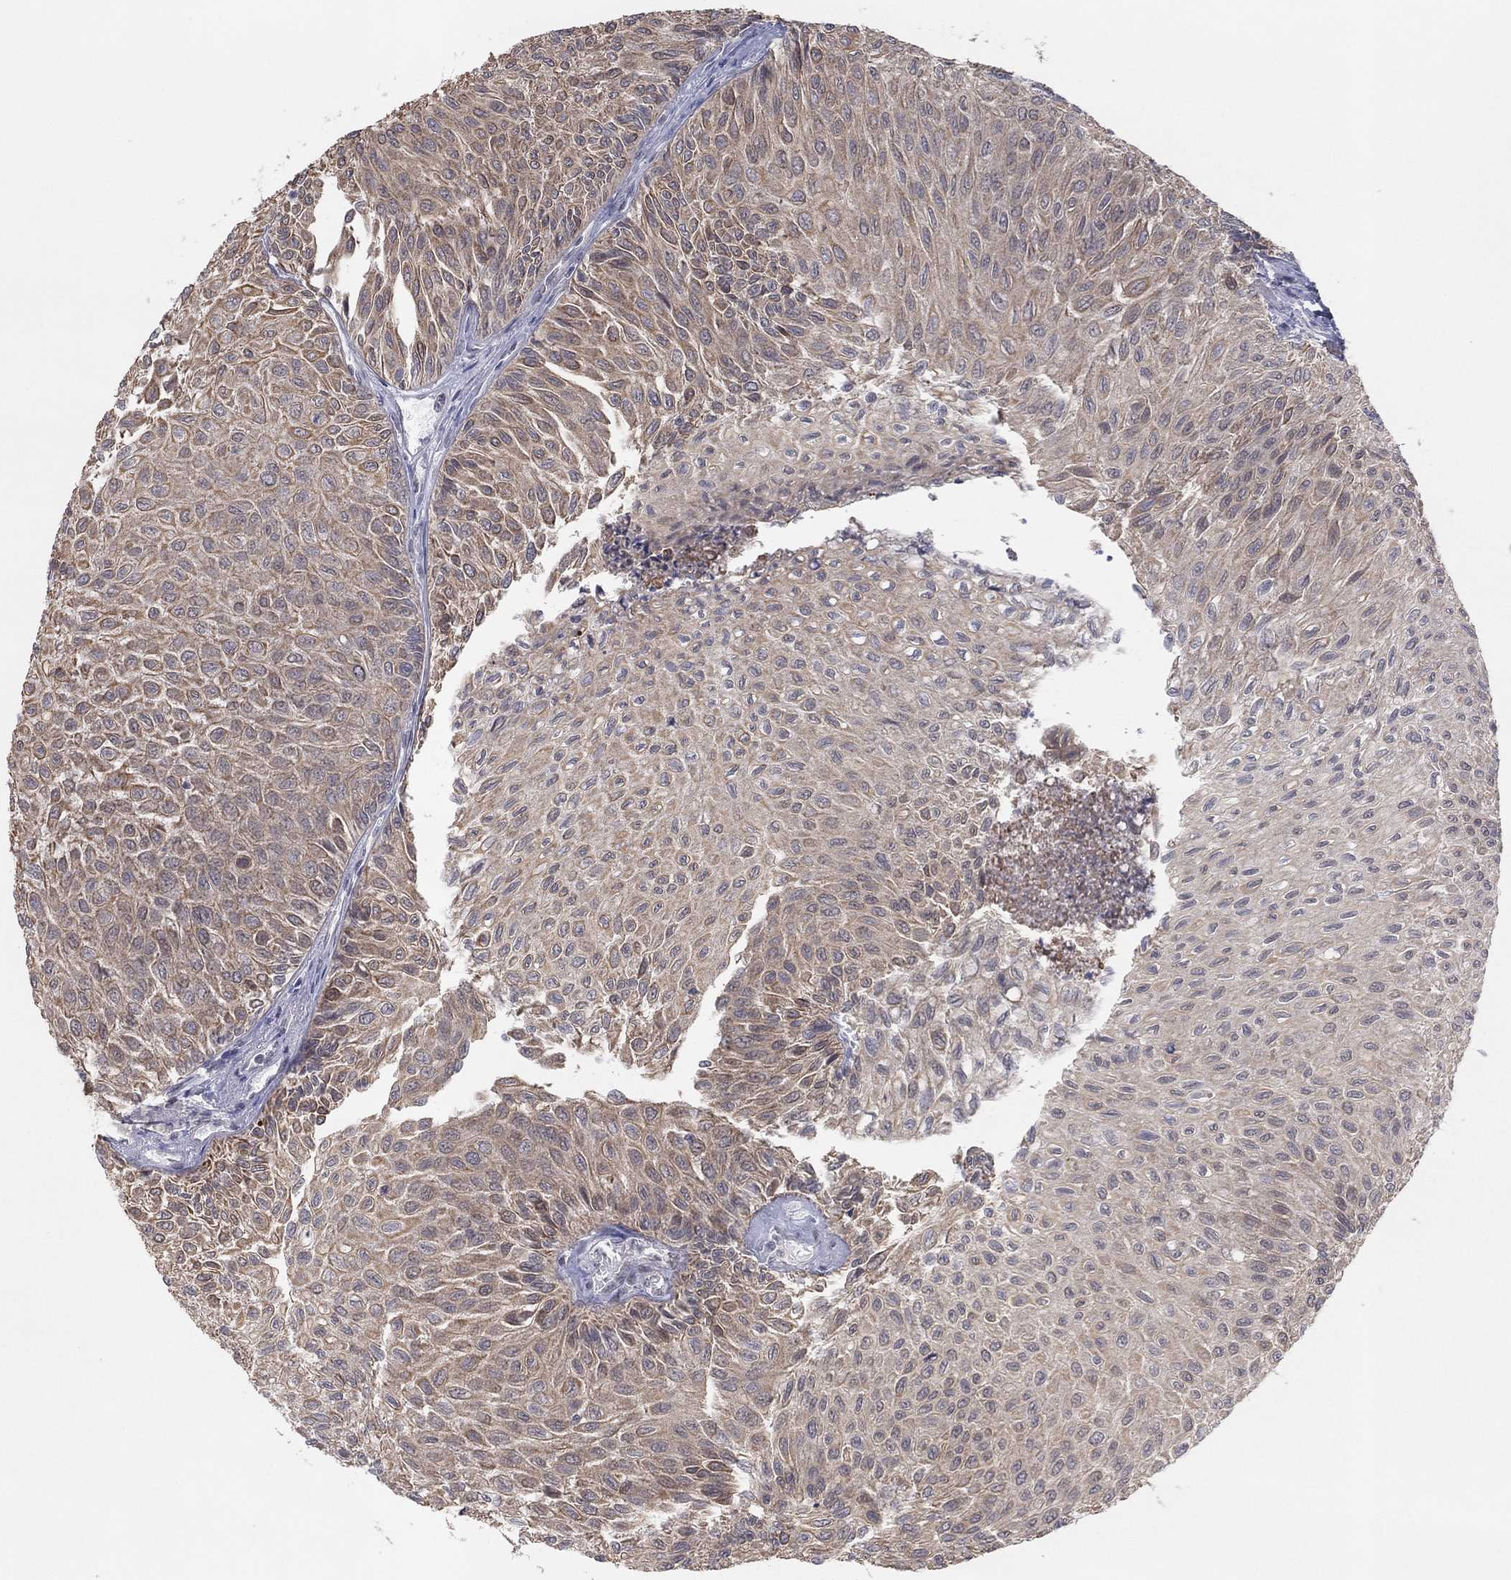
{"staining": {"intensity": "moderate", "quantity": "25%-75%", "location": "cytoplasmic/membranous"}, "tissue": "urothelial cancer", "cell_type": "Tumor cells", "image_type": "cancer", "snomed": [{"axis": "morphology", "description": "Urothelial carcinoma, Low grade"}, {"axis": "topography", "description": "Urinary bladder"}], "caption": "The micrograph shows a brown stain indicating the presence of a protein in the cytoplasmic/membranous of tumor cells in urothelial cancer. The staining was performed using DAB to visualize the protein expression in brown, while the nuclei were stained in blue with hematoxylin (Magnification: 20x).", "gene": "SLC22A2", "patient": {"sex": "male", "age": 78}}